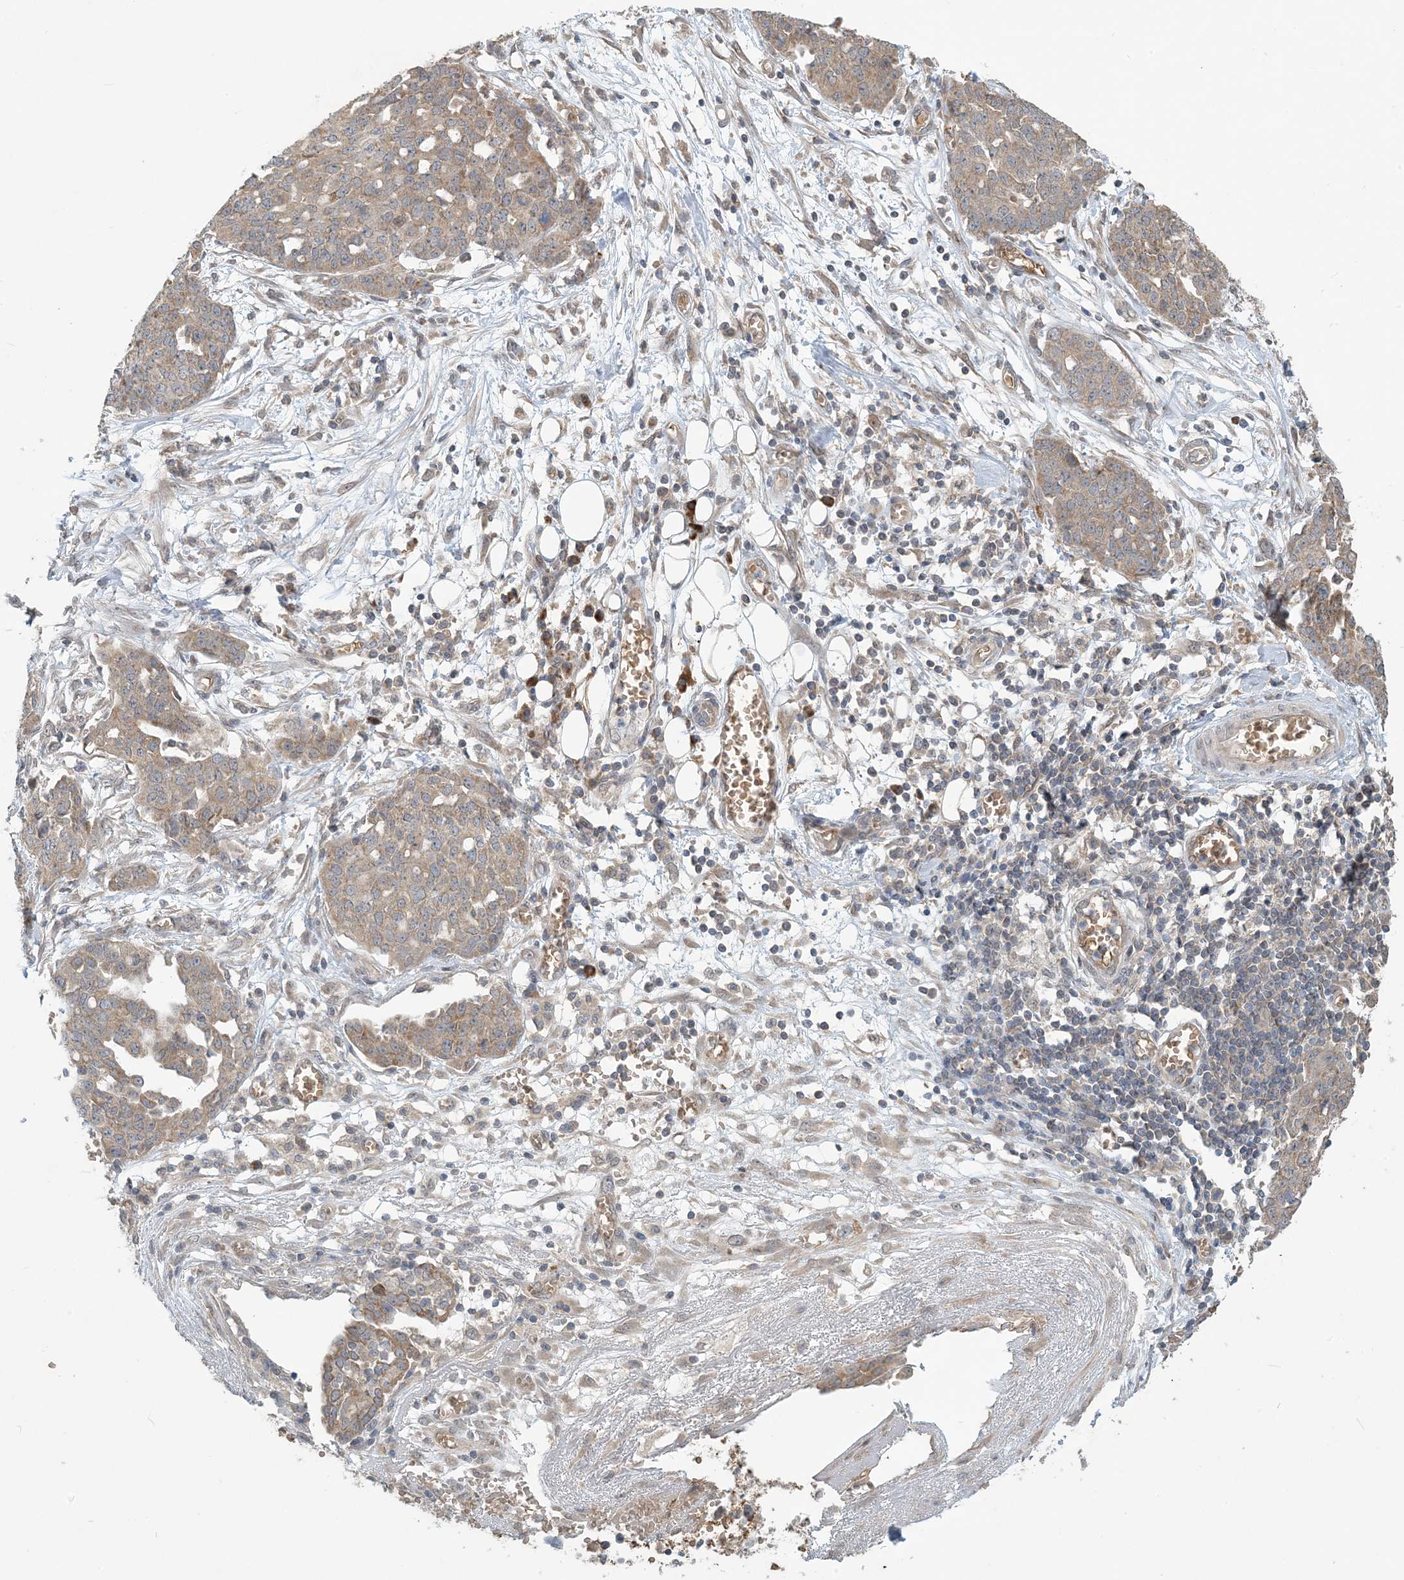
{"staining": {"intensity": "weak", "quantity": "25%-75%", "location": "cytoplasmic/membranous"}, "tissue": "ovarian cancer", "cell_type": "Tumor cells", "image_type": "cancer", "snomed": [{"axis": "morphology", "description": "Cystadenocarcinoma, serous, NOS"}, {"axis": "topography", "description": "Soft tissue"}, {"axis": "topography", "description": "Ovary"}], "caption": "Brown immunohistochemical staining in ovarian serous cystadenocarcinoma displays weak cytoplasmic/membranous positivity in about 25%-75% of tumor cells.", "gene": "PUSL1", "patient": {"sex": "female", "age": 57}}